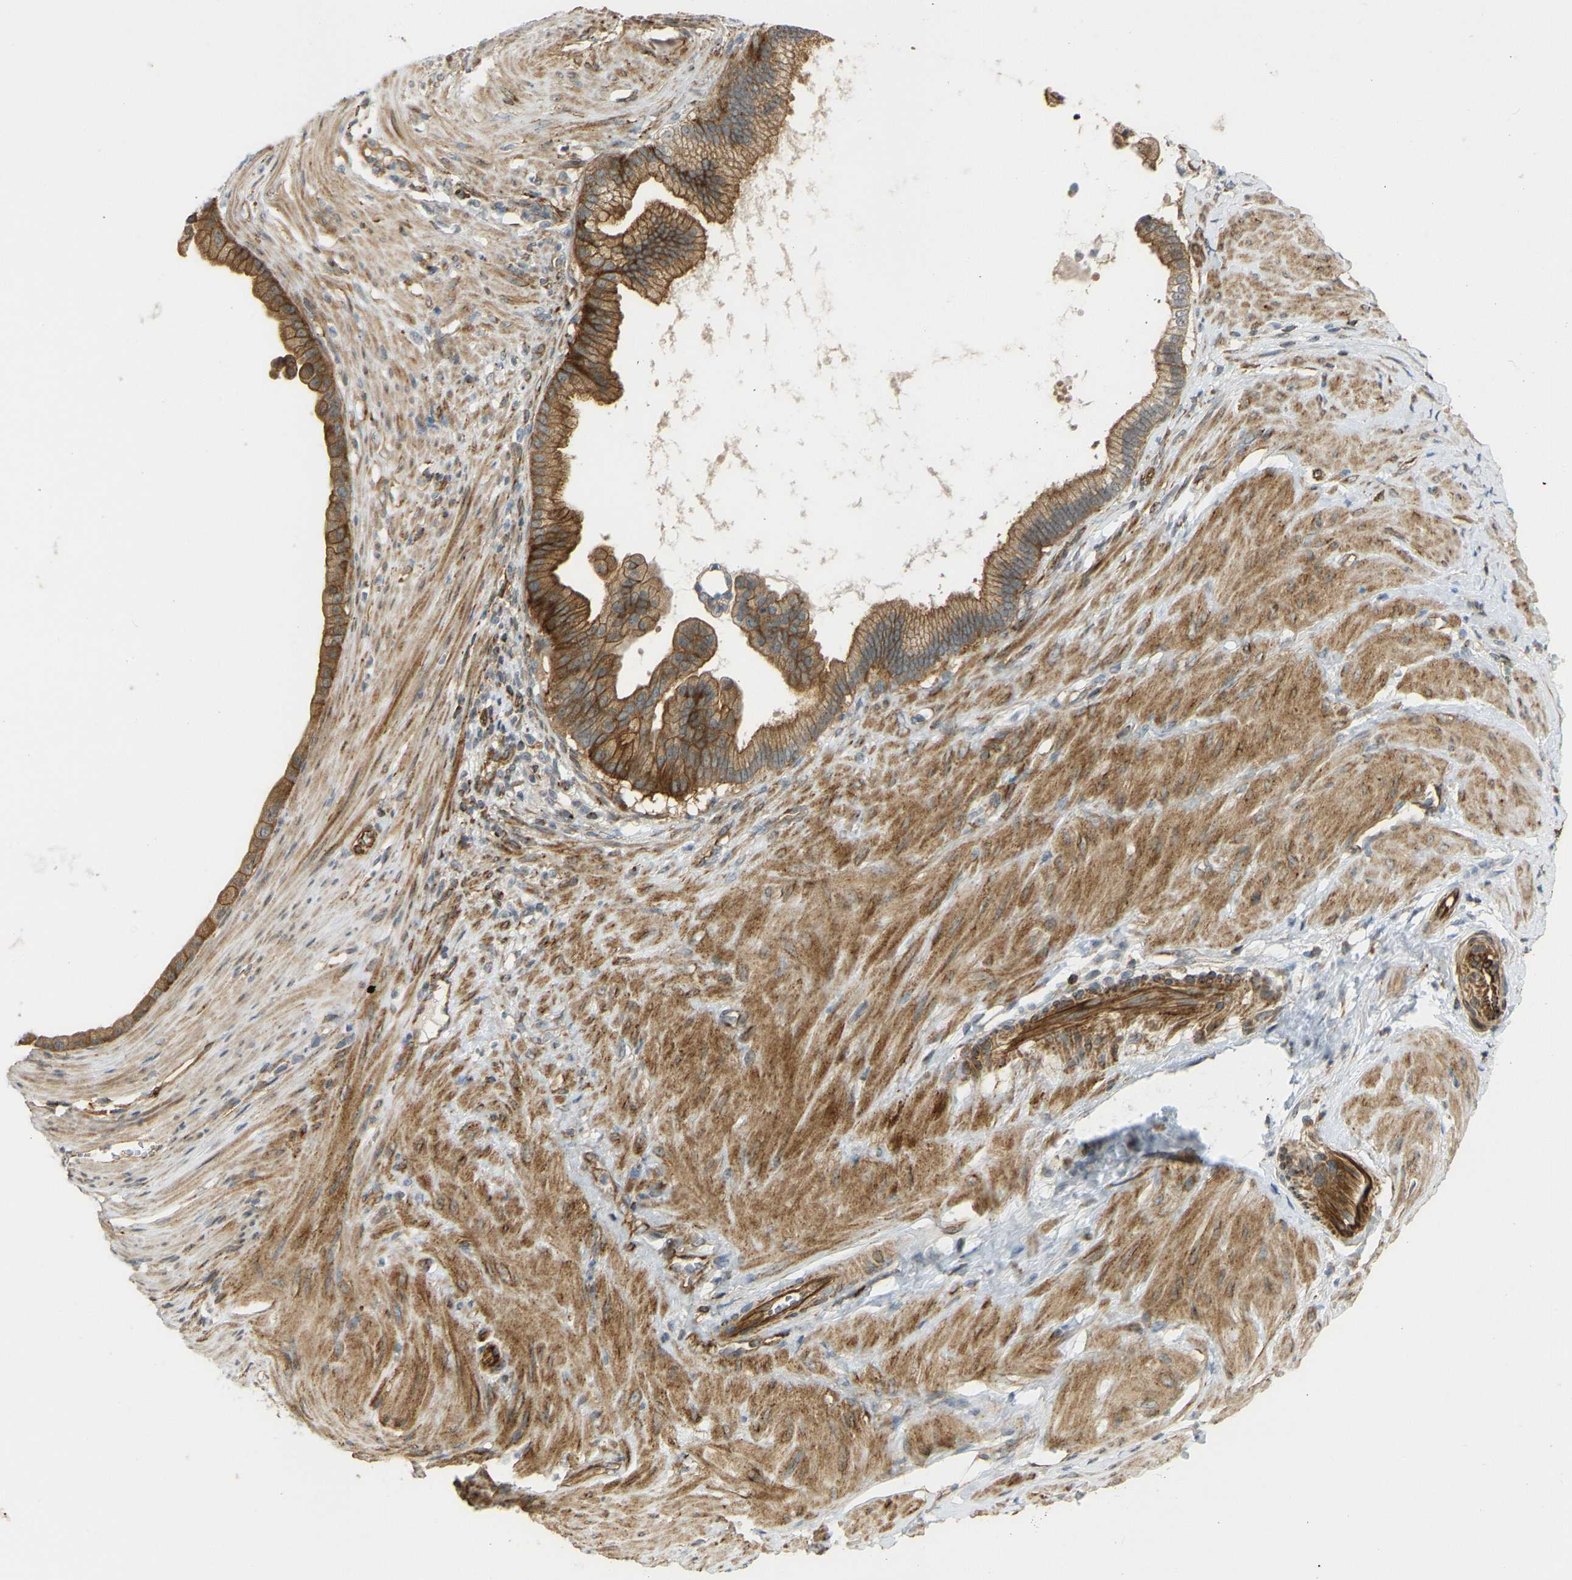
{"staining": {"intensity": "moderate", "quantity": ">75%", "location": "cytoplasmic/membranous"}, "tissue": "pancreatic cancer", "cell_type": "Tumor cells", "image_type": "cancer", "snomed": [{"axis": "morphology", "description": "Adenocarcinoma, NOS"}, {"axis": "topography", "description": "Pancreas"}], "caption": "Protein staining by immunohistochemistry demonstrates moderate cytoplasmic/membranous staining in about >75% of tumor cells in pancreatic cancer (adenocarcinoma).", "gene": "KIAA1671", "patient": {"sex": "male", "age": 69}}